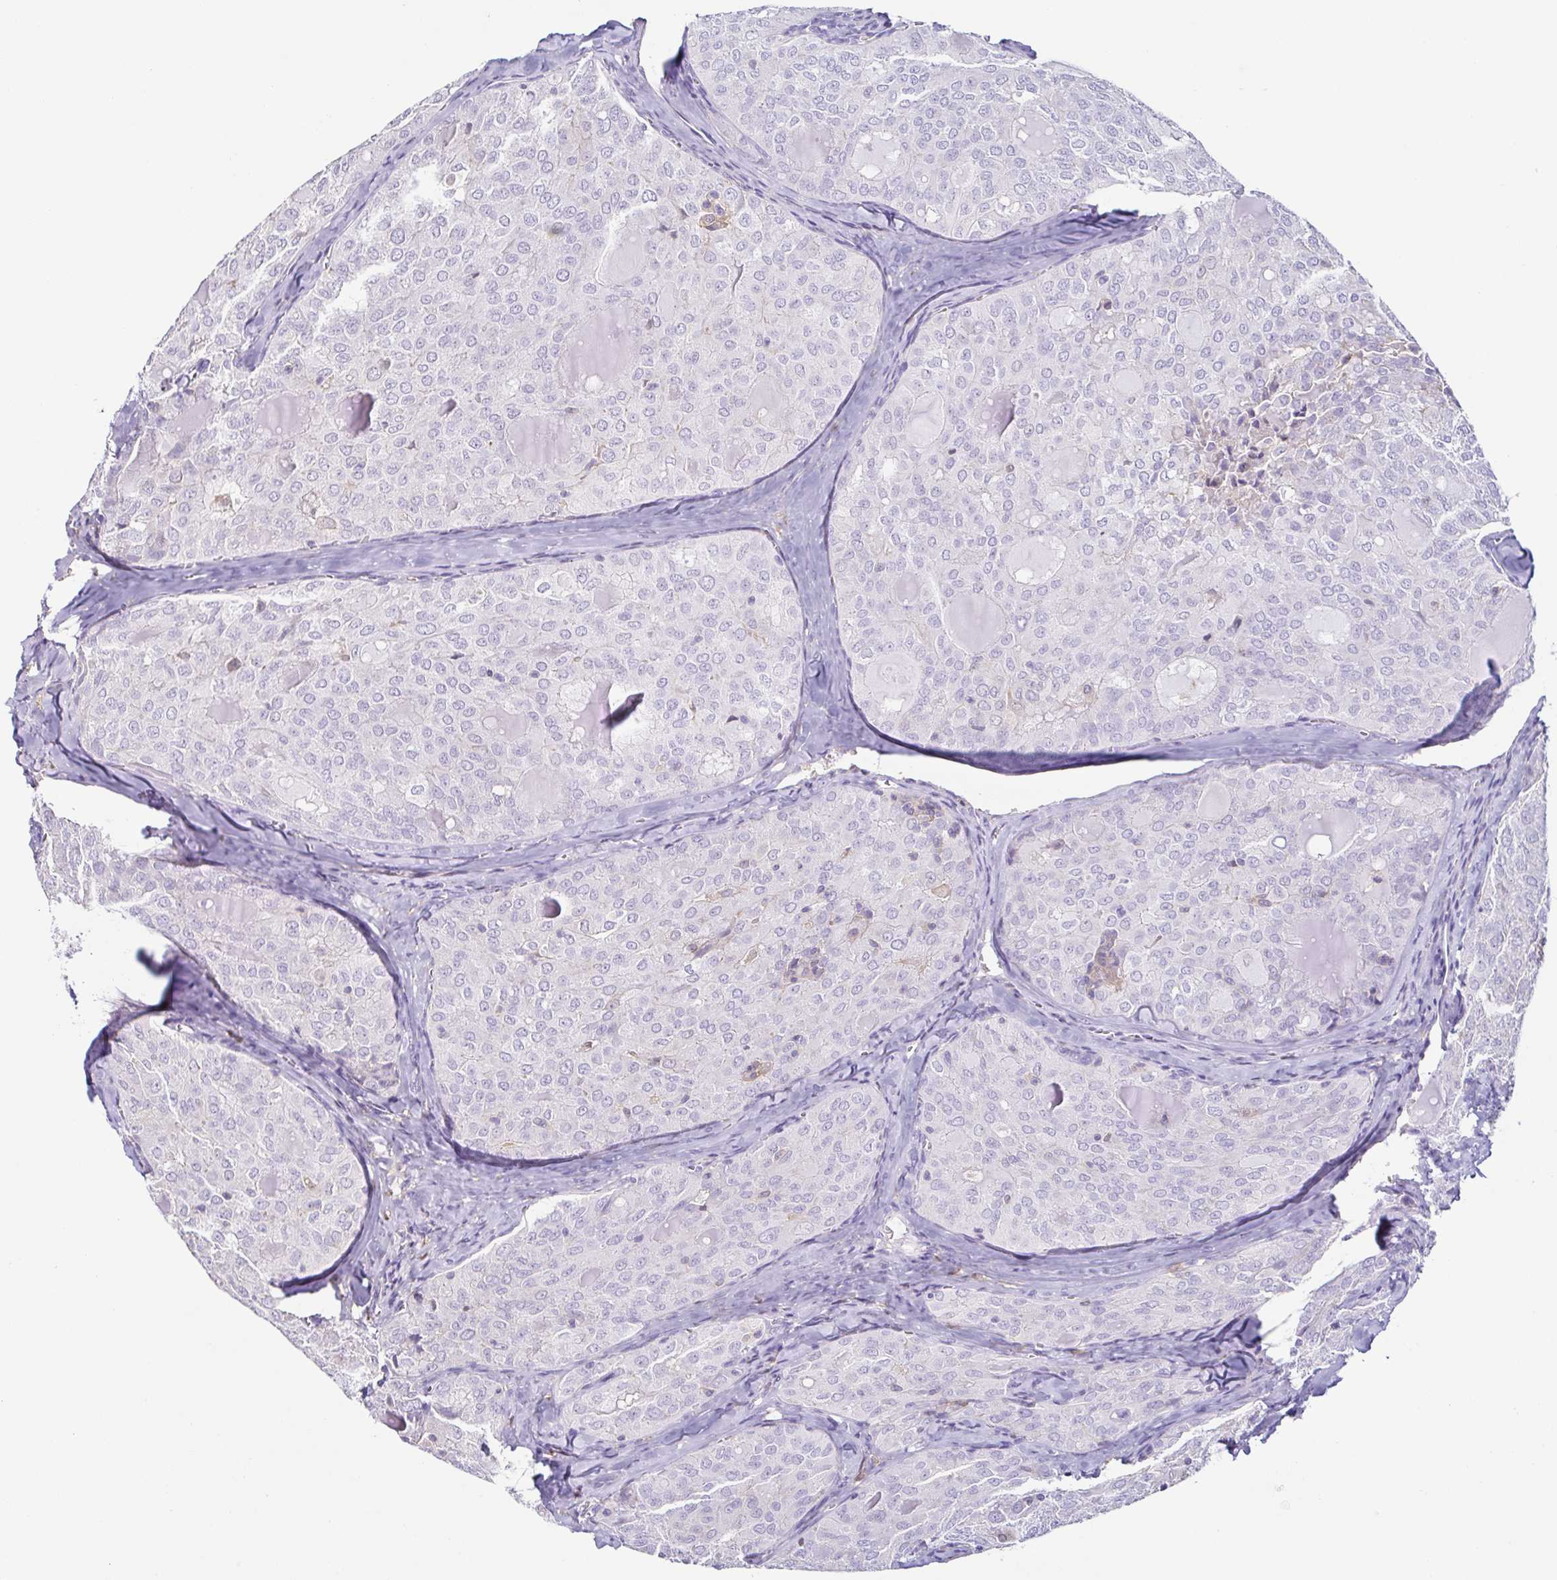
{"staining": {"intensity": "negative", "quantity": "none", "location": "none"}, "tissue": "thyroid cancer", "cell_type": "Tumor cells", "image_type": "cancer", "snomed": [{"axis": "morphology", "description": "Follicular adenoma carcinoma, NOS"}, {"axis": "topography", "description": "Thyroid gland"}], "caption": "Thyroid follicular adenoma carcinoma was stained to show a protein in brown. There is no significant expression in tumor cells.", "gene": "ANXA10", "patient": {"sex": "male", "age": 75}}